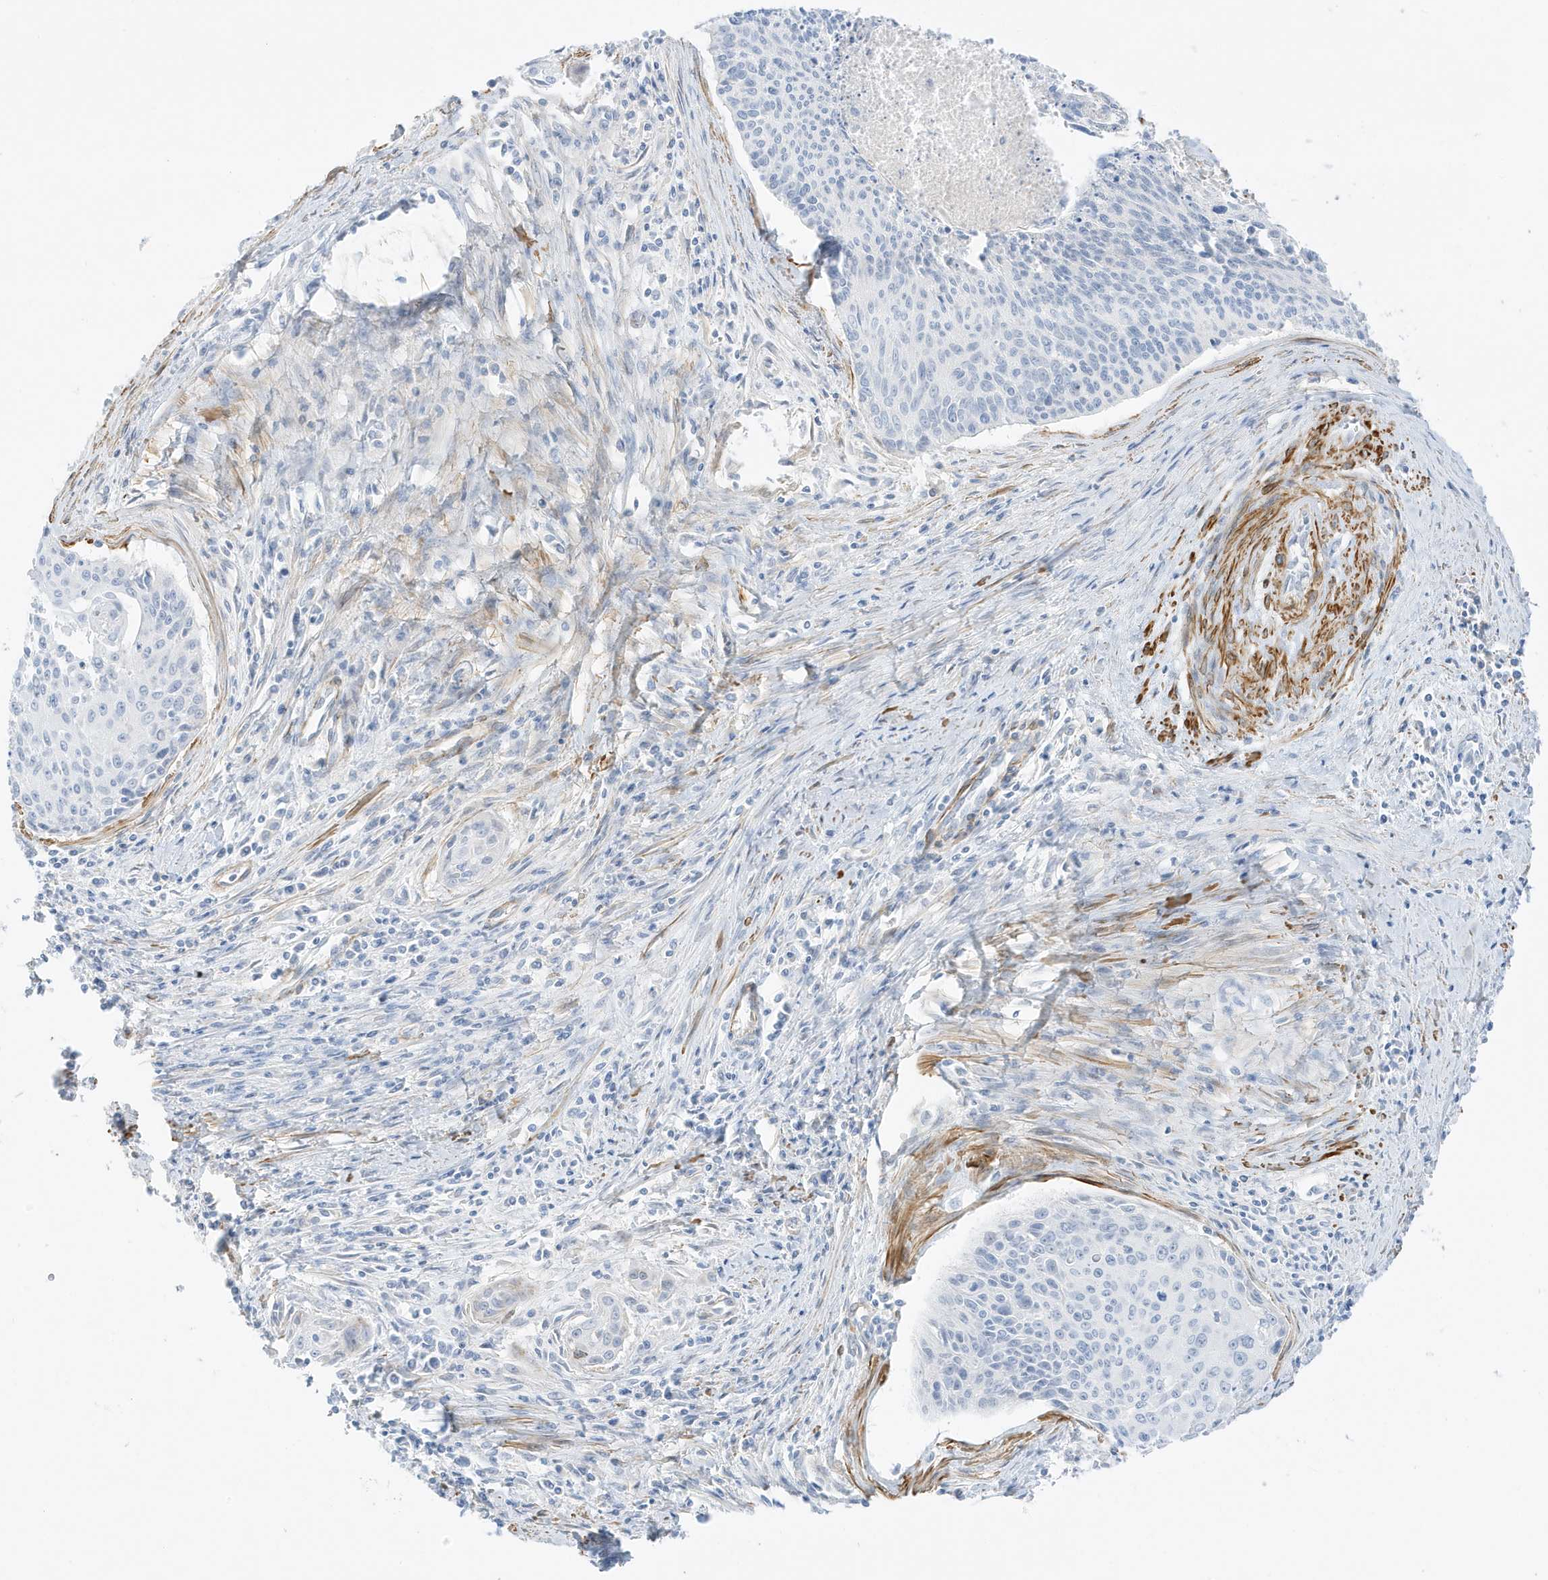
{"staining": {"intensity": "negative", "quantity": "none", "location": "none"}, "tissue": "cervical cancer", "cell_type": "Tumor cells", "image_type": "cancer", "snomed": [{"axis": "morphology", "description": "Squamous cell carcinoma, NOS"}, {"axis": "topography", "description": "Cervix"}], "caption": "IHC image of cervical squamous cell carcinoma stained for a protein (brown), which demonstrates no staining in tumor cells.", "gene": "SLC22A13", "patient": {"sex": "female", "age": 55}}